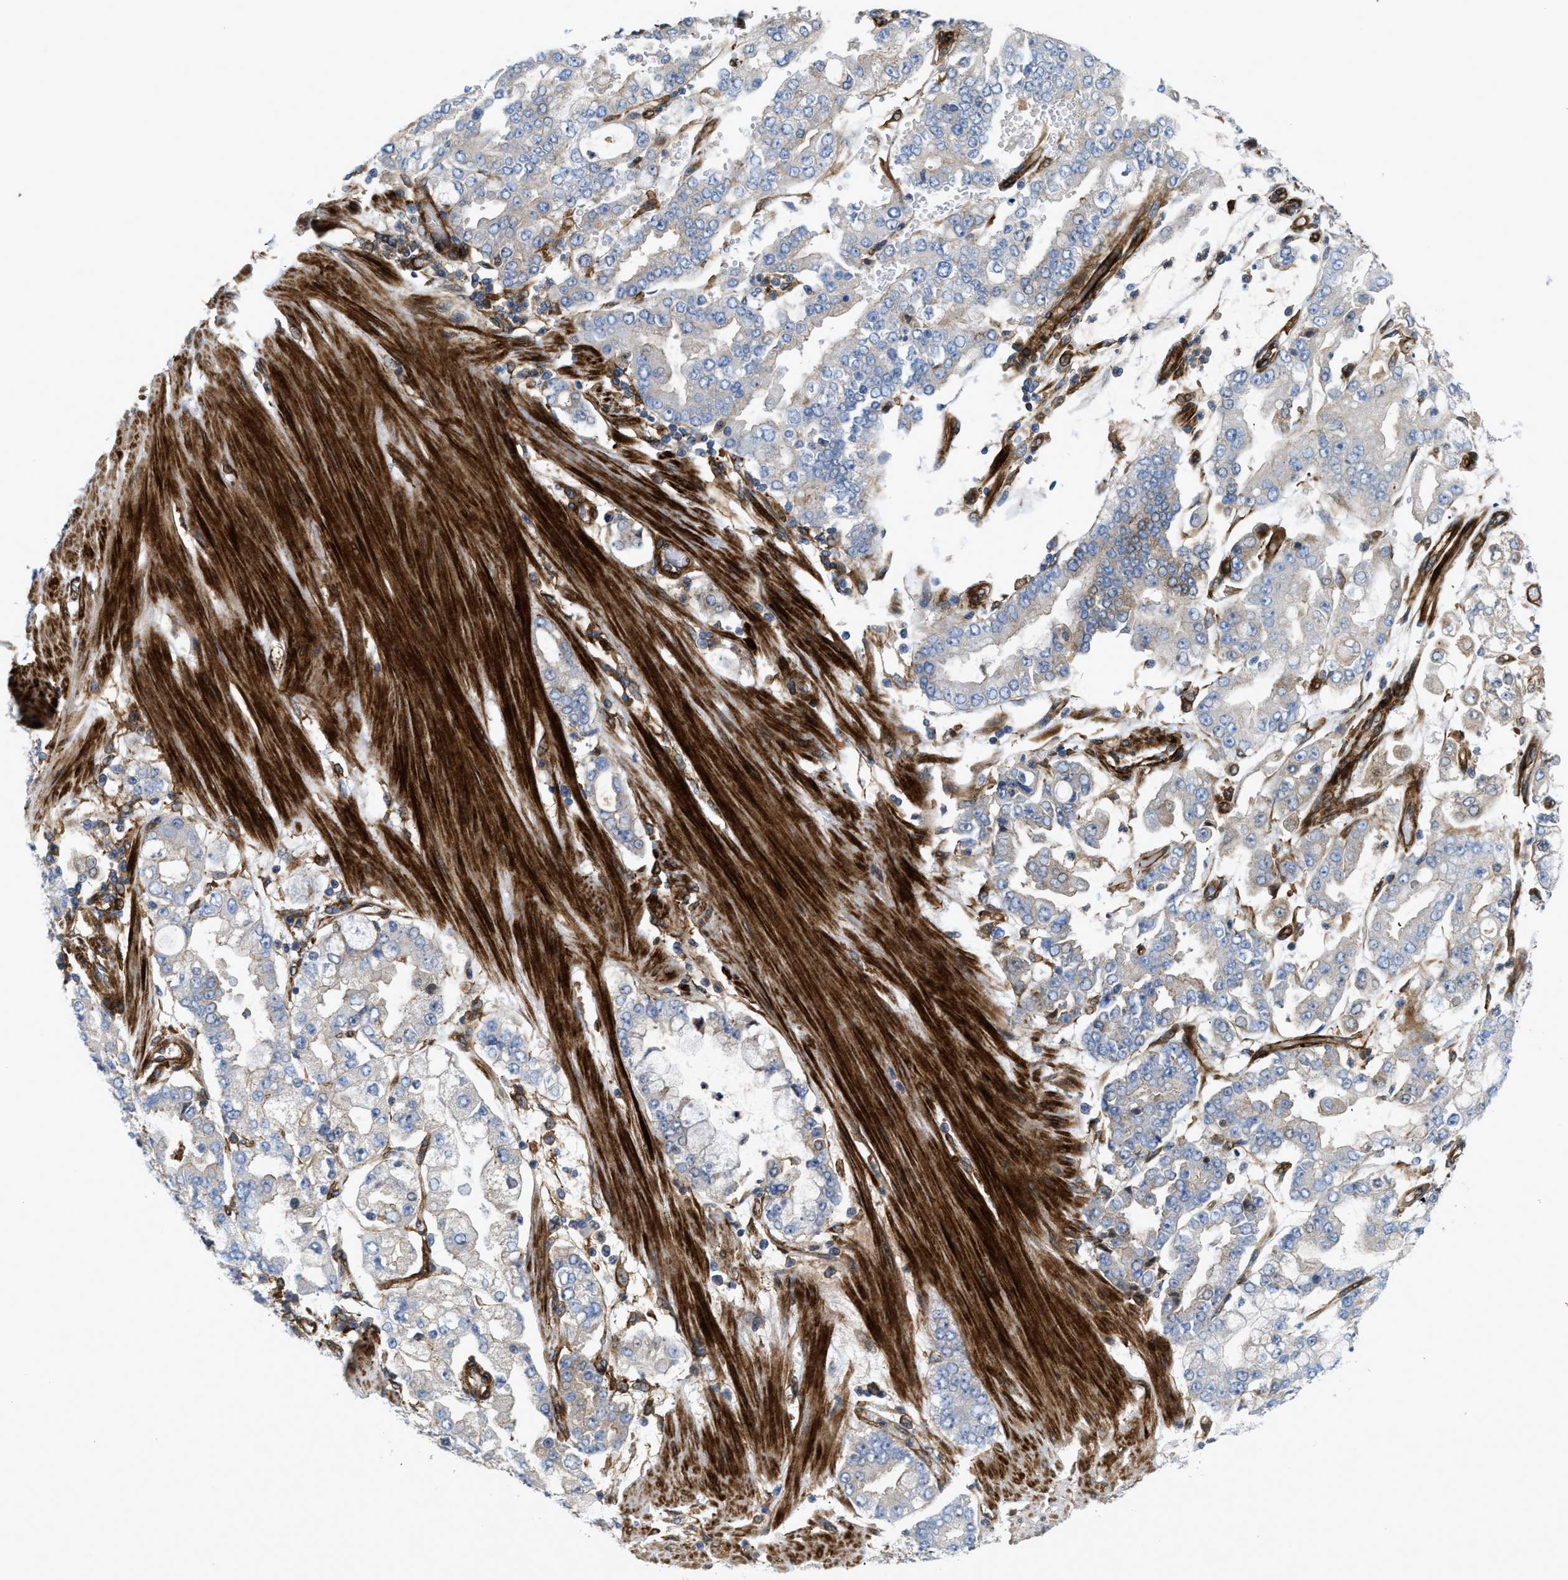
{"staining": {"intensity": "moderate", "quantity": "<25%", "location": "cytoplasmic/membranous"}, "tissue": "stomach cancer", "cell_type": "Tumor cells", "image_type": "cancer", "snomed": [{"axis": "morphology", "description": "Adenocarcinoma, NOS"}, {"axis": "topography", "description": "Stomach"}], "caption": "The image exhibits staining of stomach adenocarcinoma, revealing moderate cytoplasmic/membranous protein positivity (brown color) within tumor cells.", "gene": "PICALM", "patient": {"sex": "male", "age": 76}}